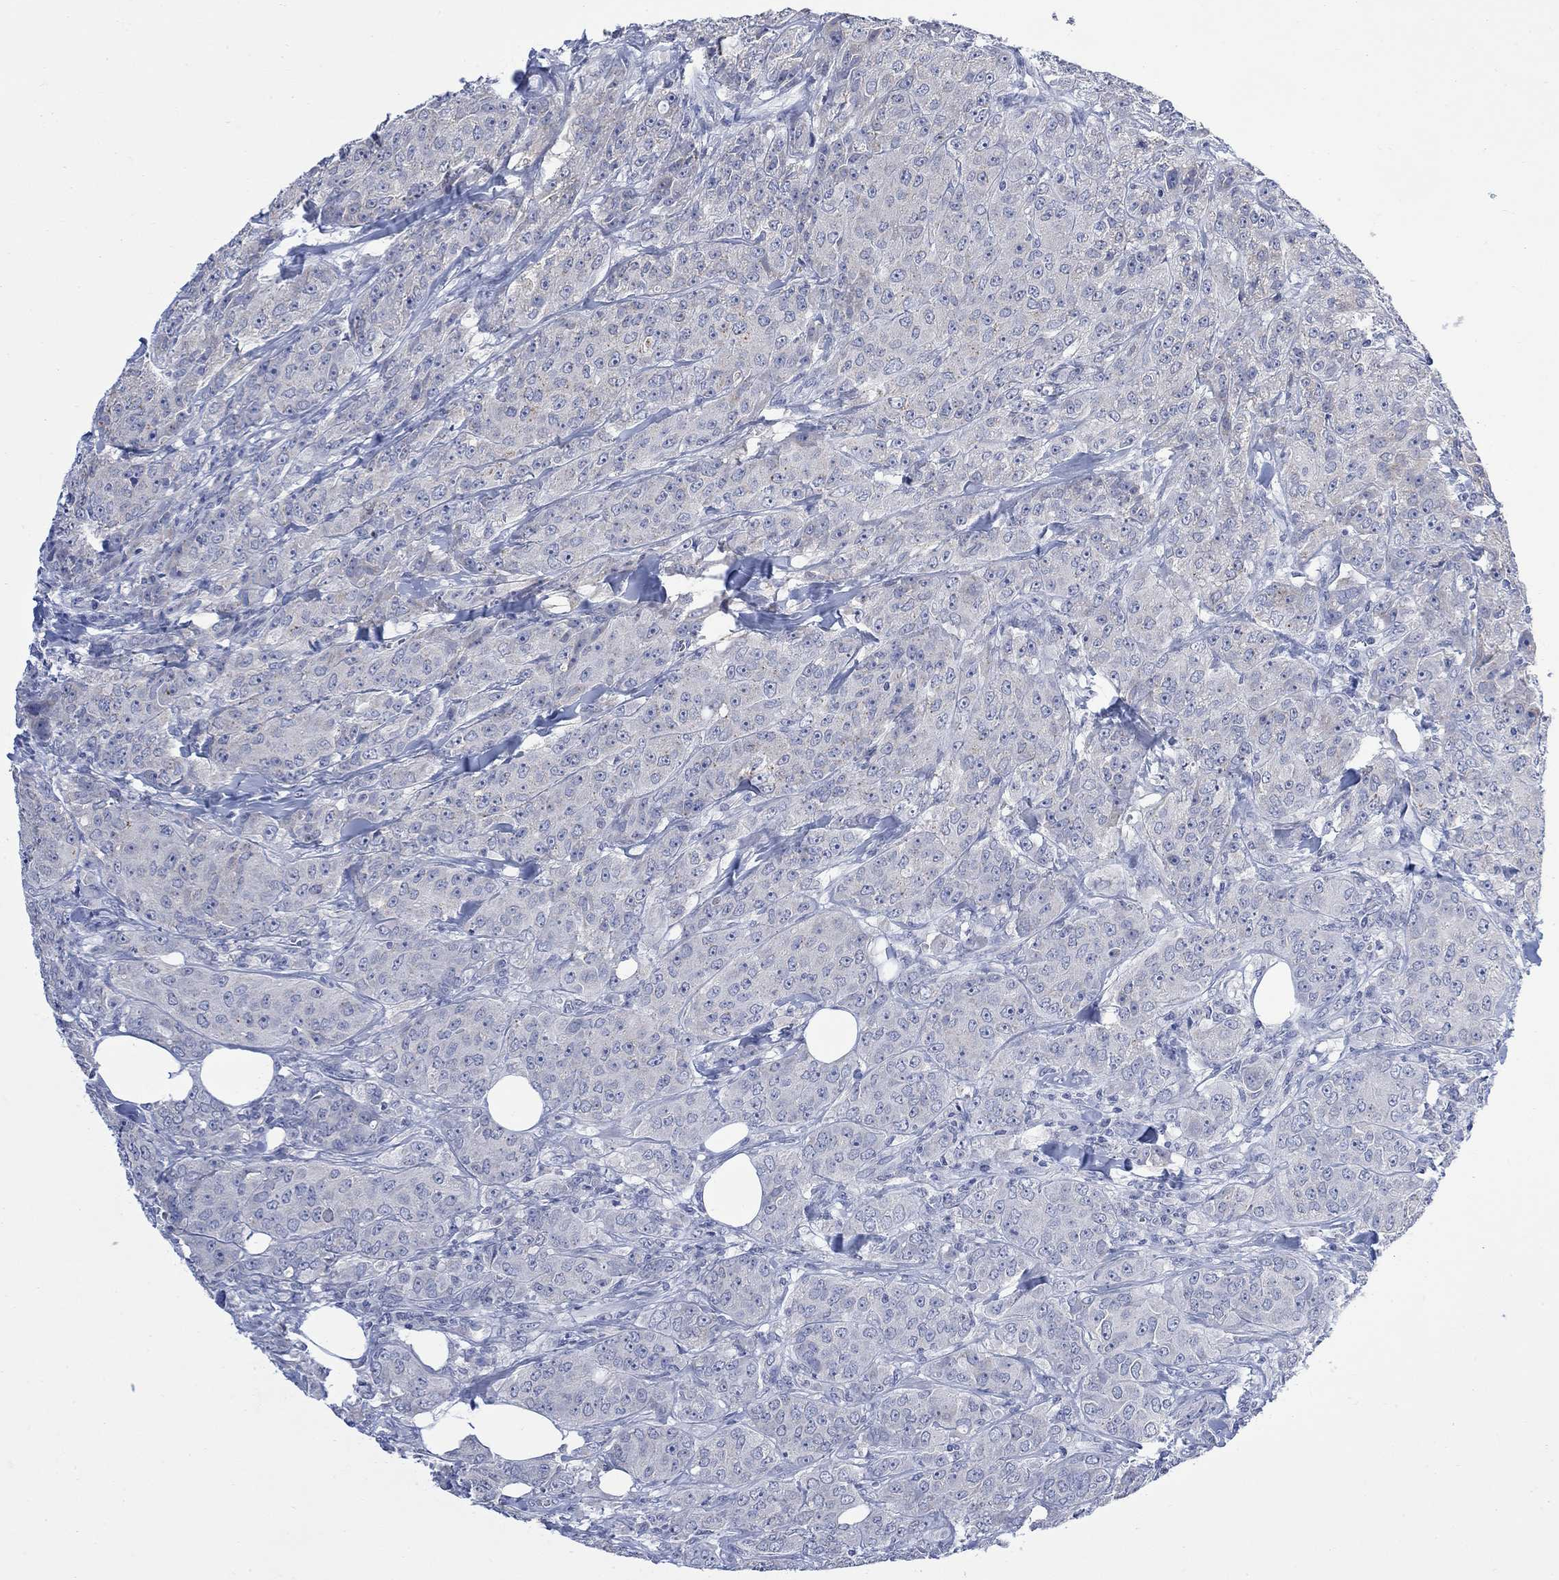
{"staining": {"intensity": "negative", "quantity": "none", "location": "none"}, "tissue": "breast cancer", "cell_type": "Tumor cells", "image_type": "cancer", "snomed": [{"axis": "morphology", "description": "Duct carcinoma"}, {"axis": "topography", "description": "Breast"}], "caption": "Breast cancer (intraductal carcinoma) was stained to show a protein in brown. There is no significant staining in tumor cells.", "gene": "FBP2", "patient": {"sex": "female", "age": 43}}